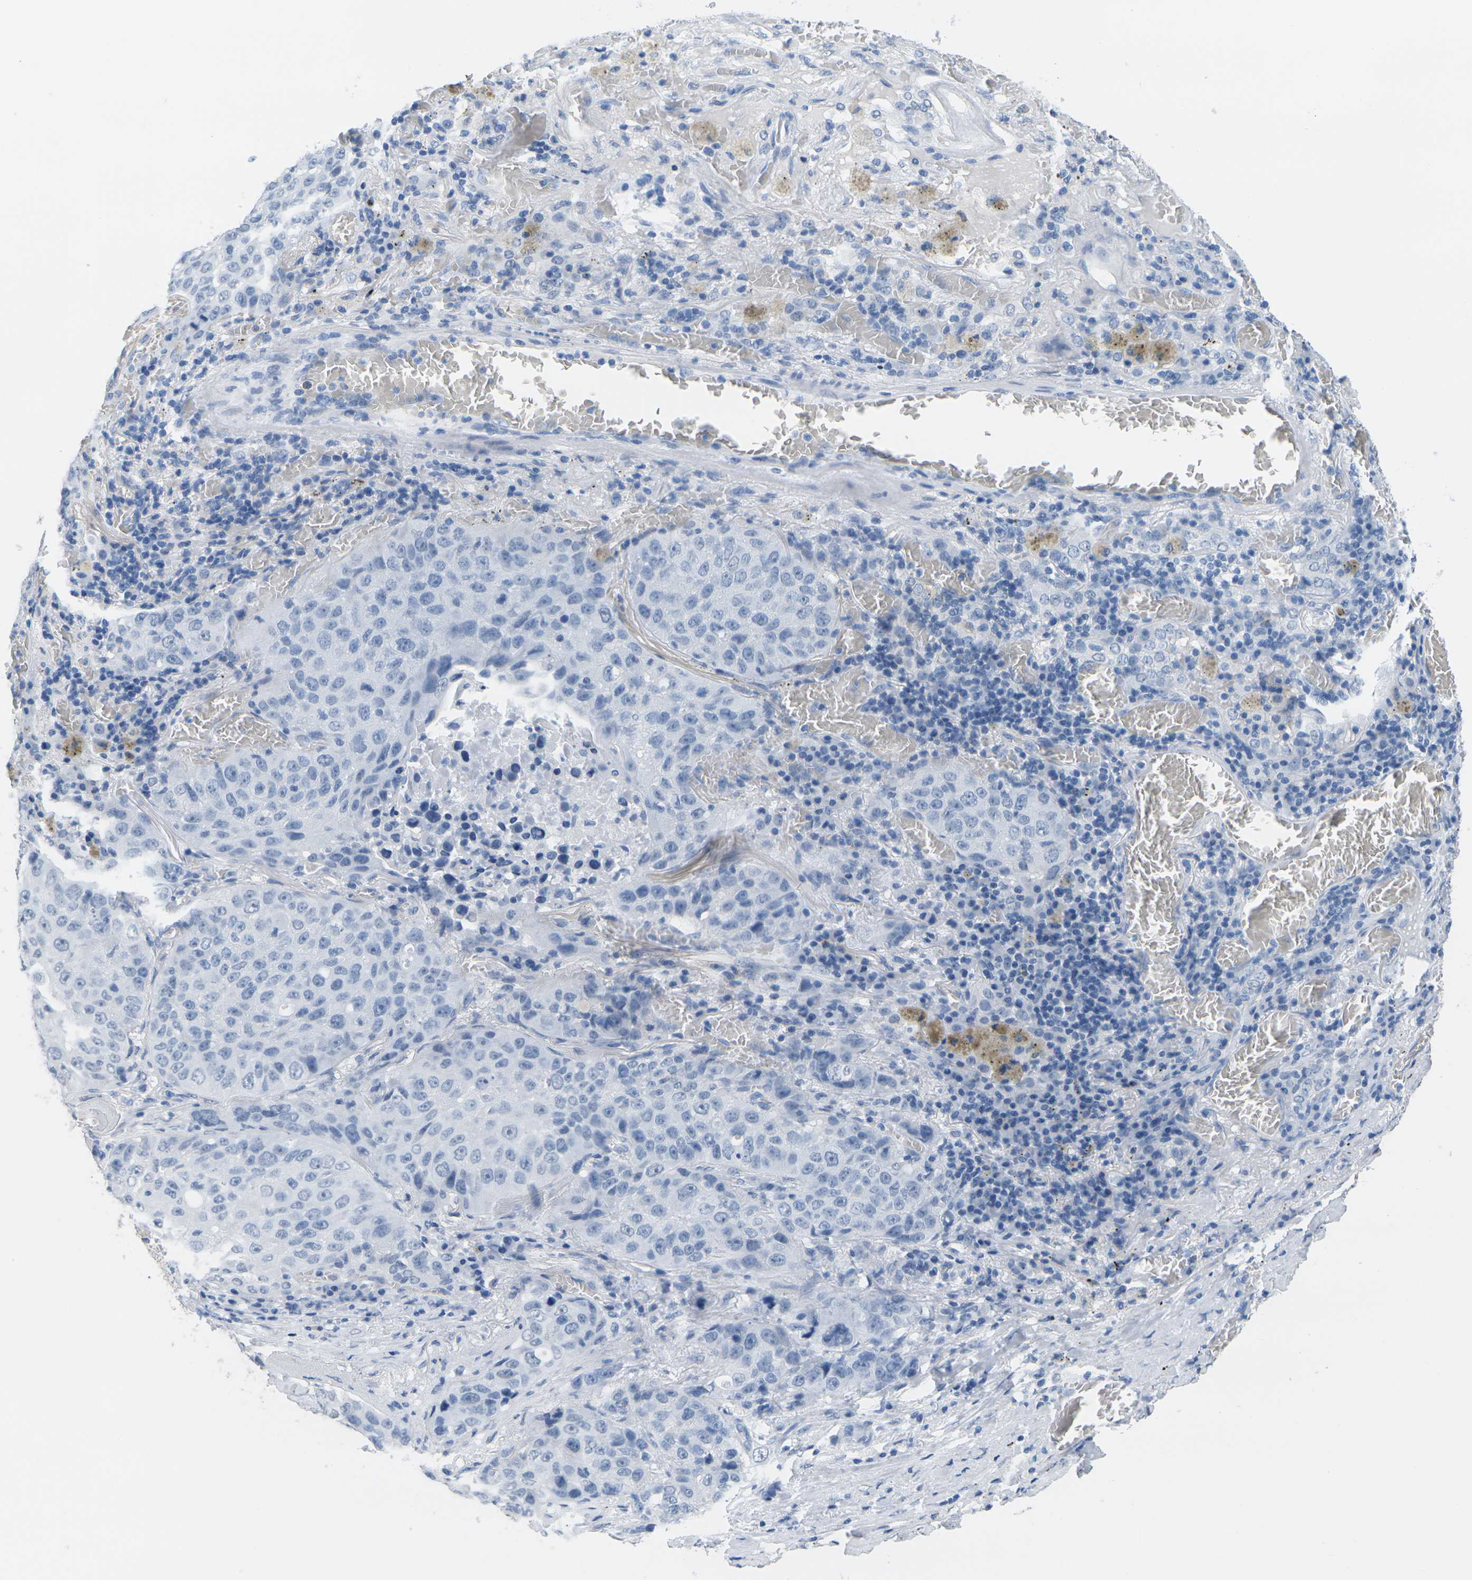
{"staining": {"intensity": "negative", "quantity": "none", "location": "none"}, "tissue": "lung cancer", "cell_type": "Tumor cells", "image_type": "cancer", "snomed": [{"axis": "morphology", "description": "Squamous cell carcinoma, NOS"}, {"axis": "topography", "description": "Lung"}], "caption": "High magnification brightfield microscopy of lung squamous cell carcinoma stained with DAB (3,3'-diaminobenzidine) (brown) and counterstained with hematoxylin (blue): tumor cells show no significant positivity.", "gene": "CTAG1A", "patient": {"sex": "male", "age": 57}}